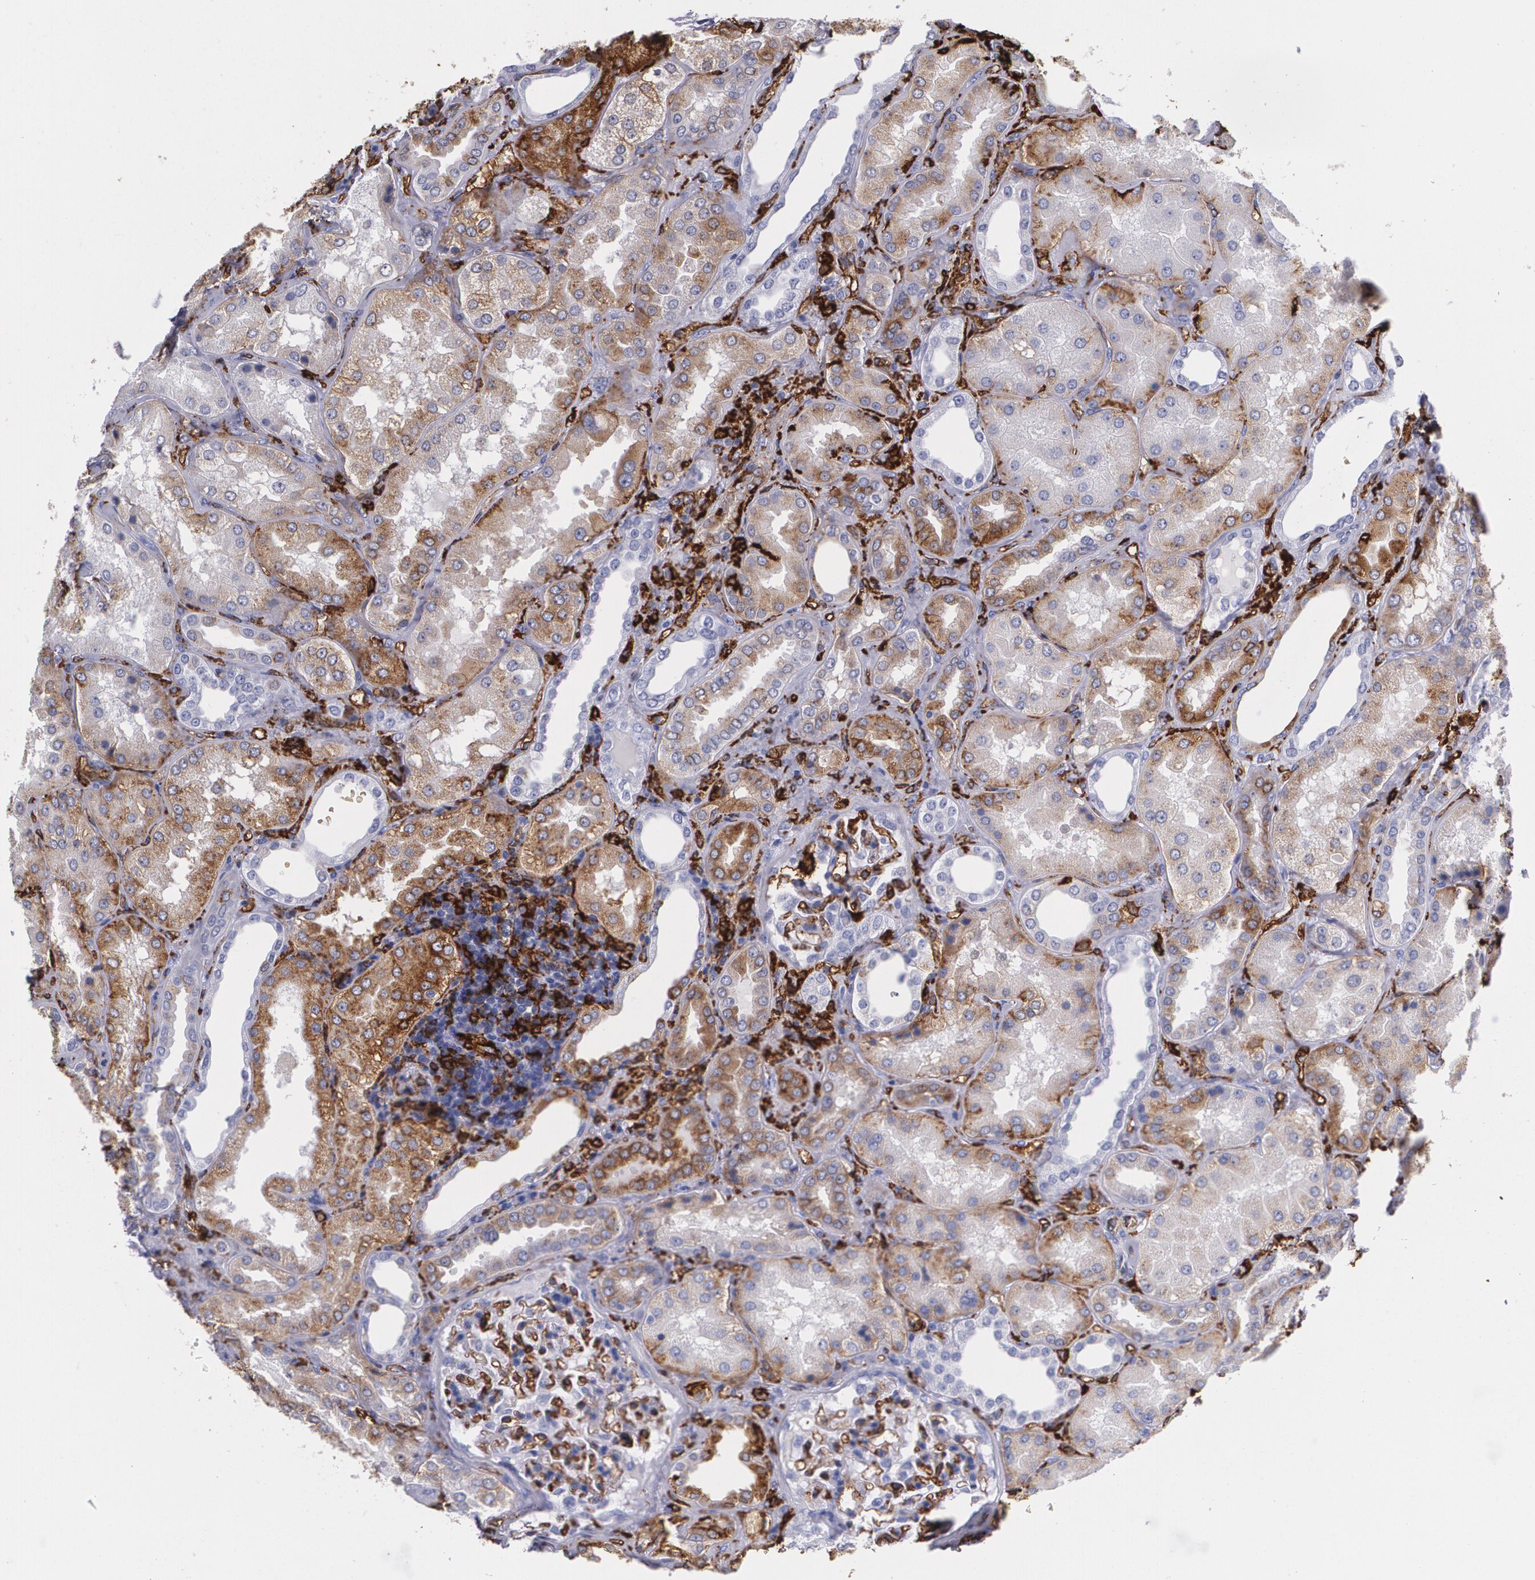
{"staining": {"intensity": "strong", "quantity": "25%-75%", "location": "cytoplasmic/membranous"}, "tissue": "kidney", "cell_type": "Cells in glomeruli", "image_type": "normal", "snomed": [{"axis": "morphology", "description": "Normal tissue, NOS"}, {"axis": "topography", "description": "Kidney"}], "caption": "Immunohistochemistry (IHC) of unremarkable kidney reveals high levels of strong cytoplasmic/membranous positivity in approximately 25%-75% of cells in glomeruli.", "gene": "HLA", "patient": {"sex": "female", "age": 56}}